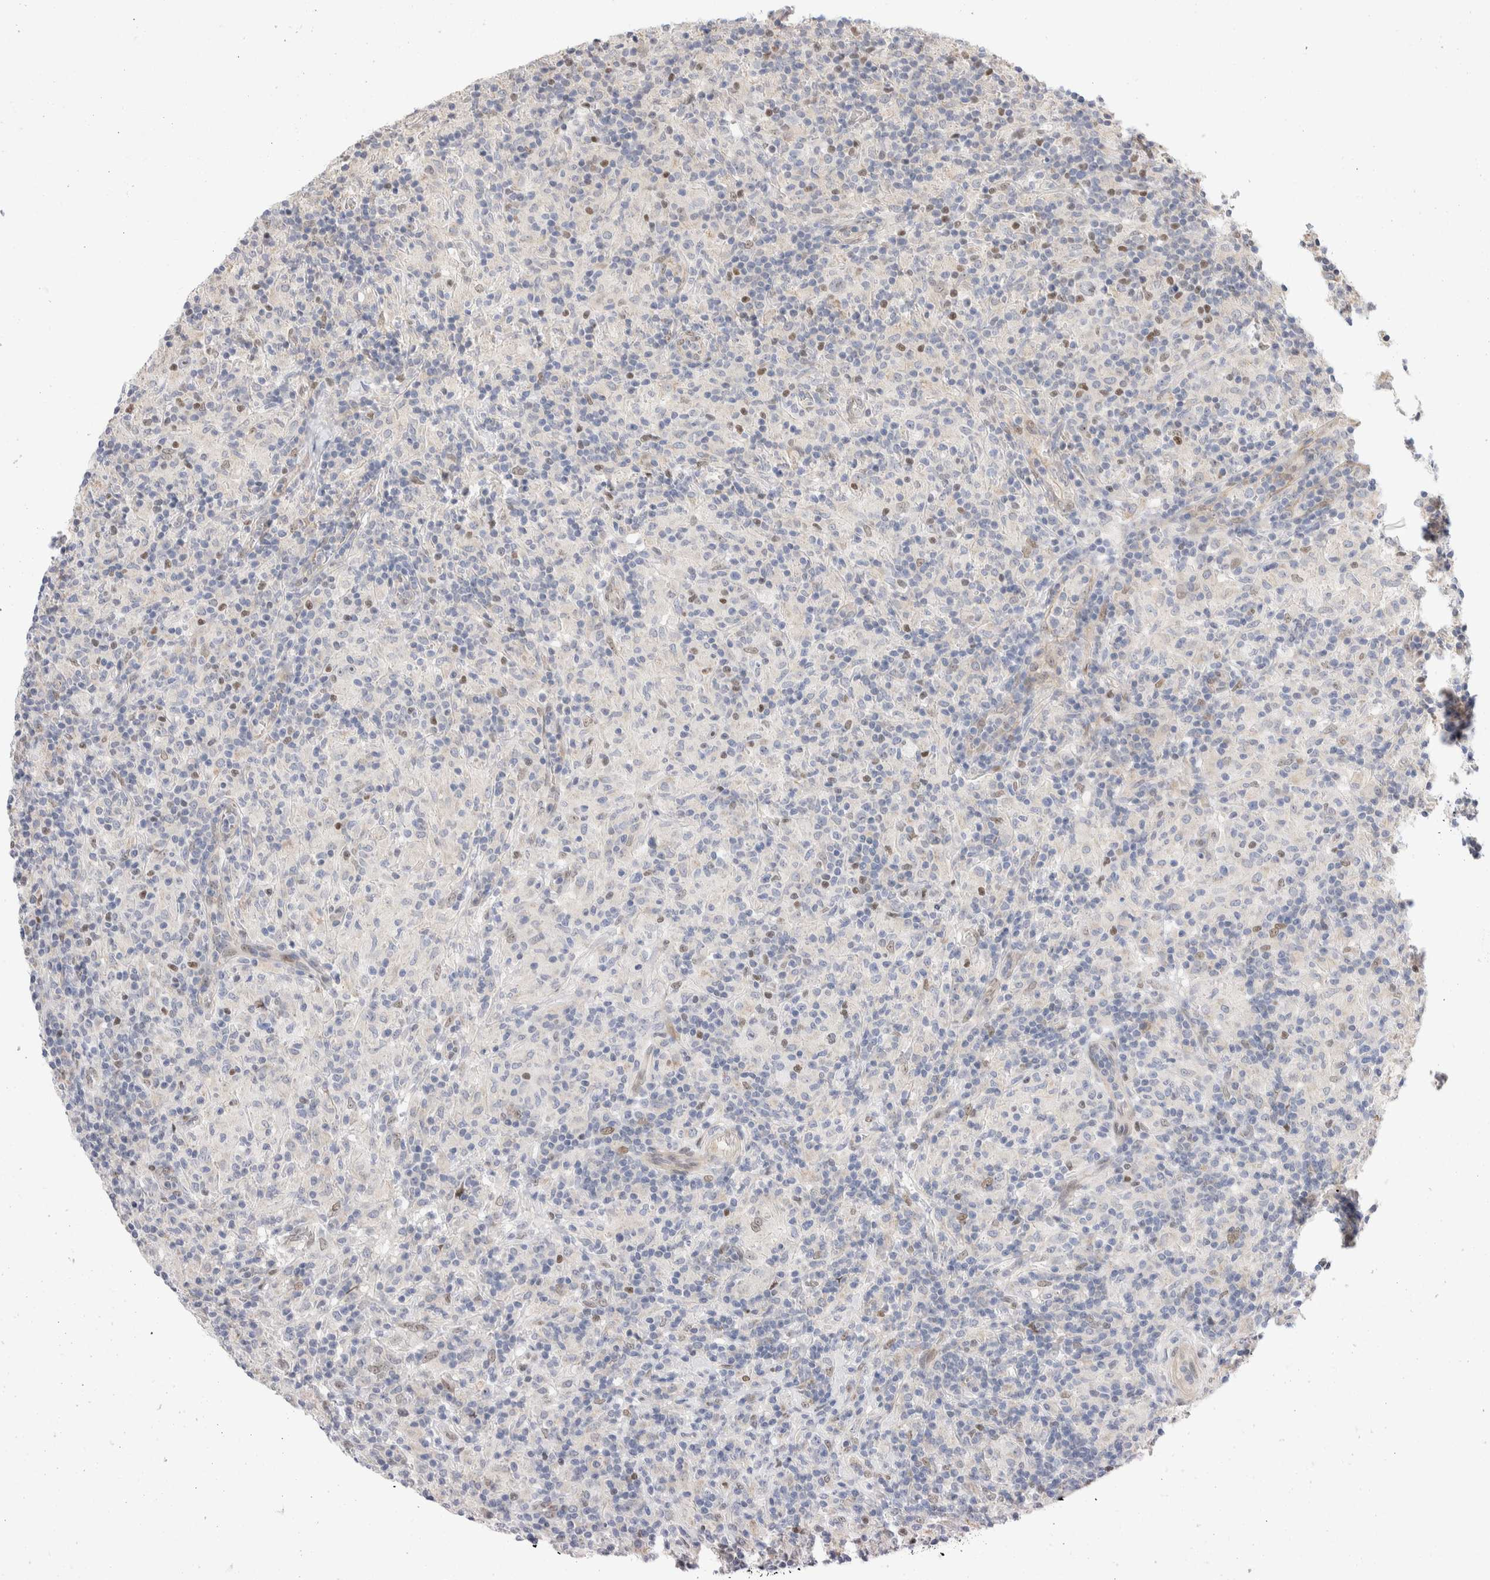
{"staining": {"intensity": "negative", "quantity": "none", "location": "none"}, "tissue": "lymphoma", "cell_type": "Tumor cells", "image_type": "cancer", "snomed": [{"axis": "morphology", "description": "Hodgkin's disease, NOS"}, {"axis": "topography", "description": "Lymph node"}], "caption": "The histopathology image exhibits no staining of tumor cells in Hodgkin's disease.", "gene": "NSMAF", "patient": {"sex": "male", "age": 70}}